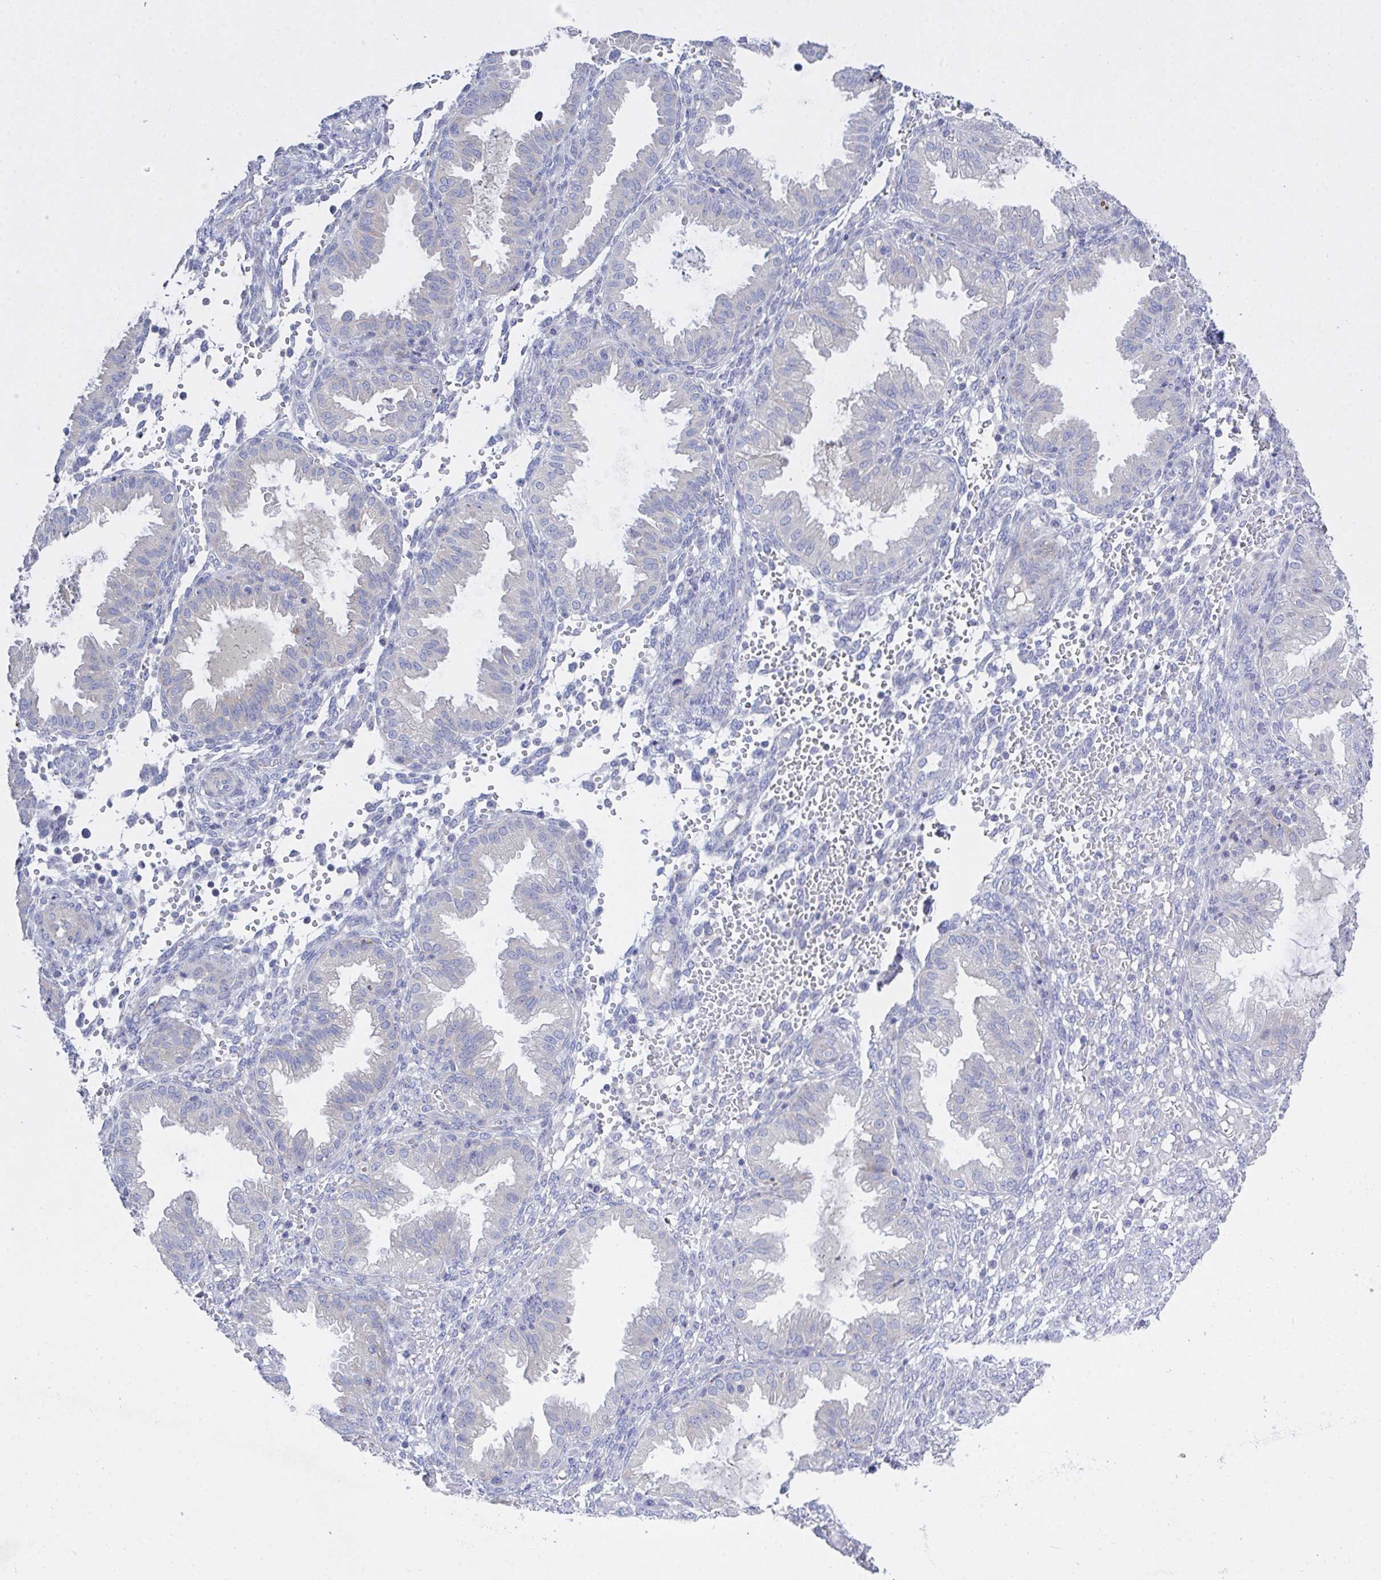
{"staining": {"intensity": "negative", "quantity": "none", "location": "none"}, "tissue": "endometrium", "cell_type": "Cells in endometrial stroma", "image_type": "normal", "snomed": [{"axis": "morphology", "description": "Normal tissue, NOS"}, {"axis": "topography", "description": "Endometrium"}], "caption": "Immunohistochemistry (IHC) photomicrograph of benign endometrium: endometrium stained with DAB exhibits no significant protein staining in cells in endometrial stroma. The staining was performed using DAB (3,3'-diaminobenzidine) to visualize the protein expression in brown, while the nuclei were stained in blue with hematoxylin (Magnification: 20x).", "gene": "ZNF561", "patient": {"sex": "female", "age": 33}}